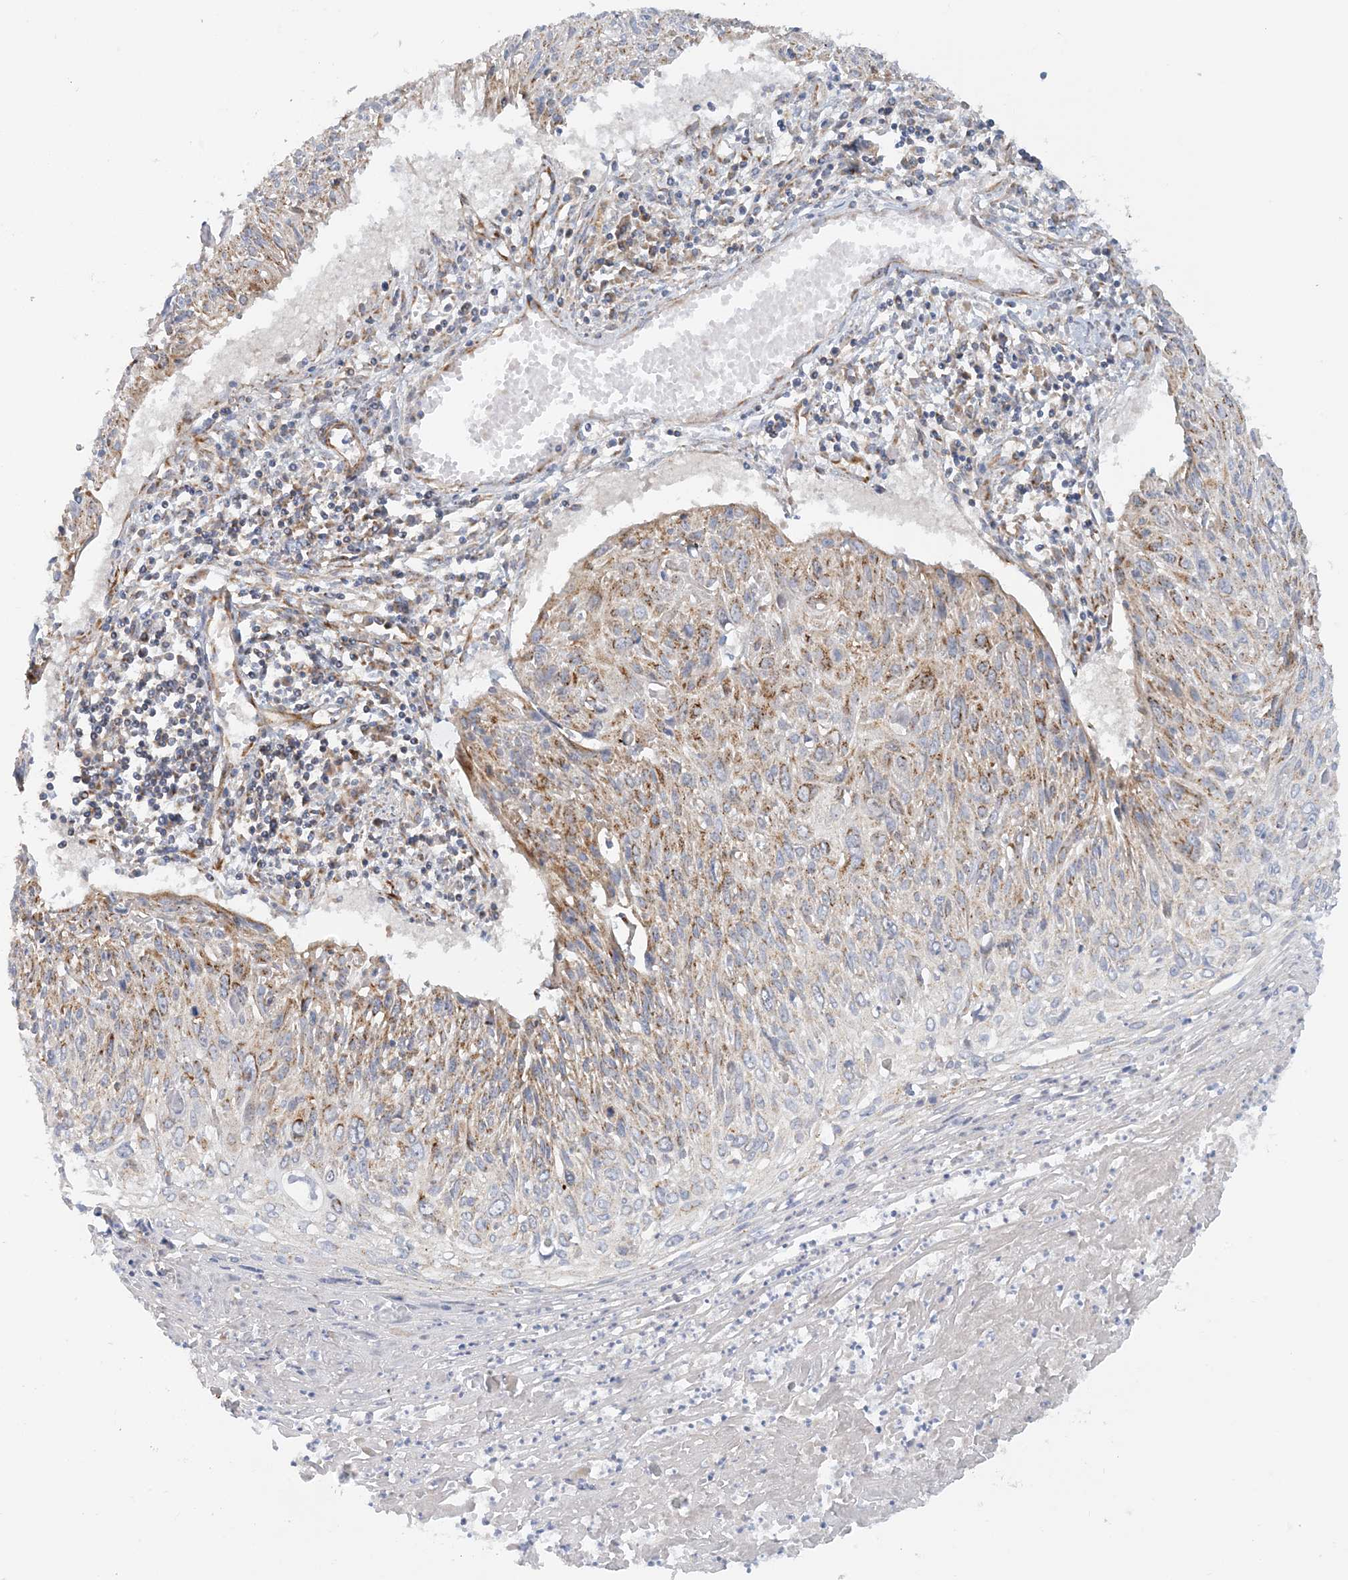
{"staining": {"intensity": "moderate", "quantity": "25%-75%", "location": "cytoplasmic/membranous"}, "tissue": "cervical cancer", "cell_type": "Tumor cells", "image_type": "cancer", "snomed": [{"axis": "morphology", "description": "Squamous cell carcinoma, NOS"}, {"axis": "topography", "description": "Cervix"}], "caption": "Immunohistochemical staining of squamous cell carcinoma (cervical) reveals medium levels of moderate cytoplasmic/membranous protein expression in approximately 25%-75% of tumor cells.", "gene": "COA3", "patient": {"sex": "female", "age": 51}}